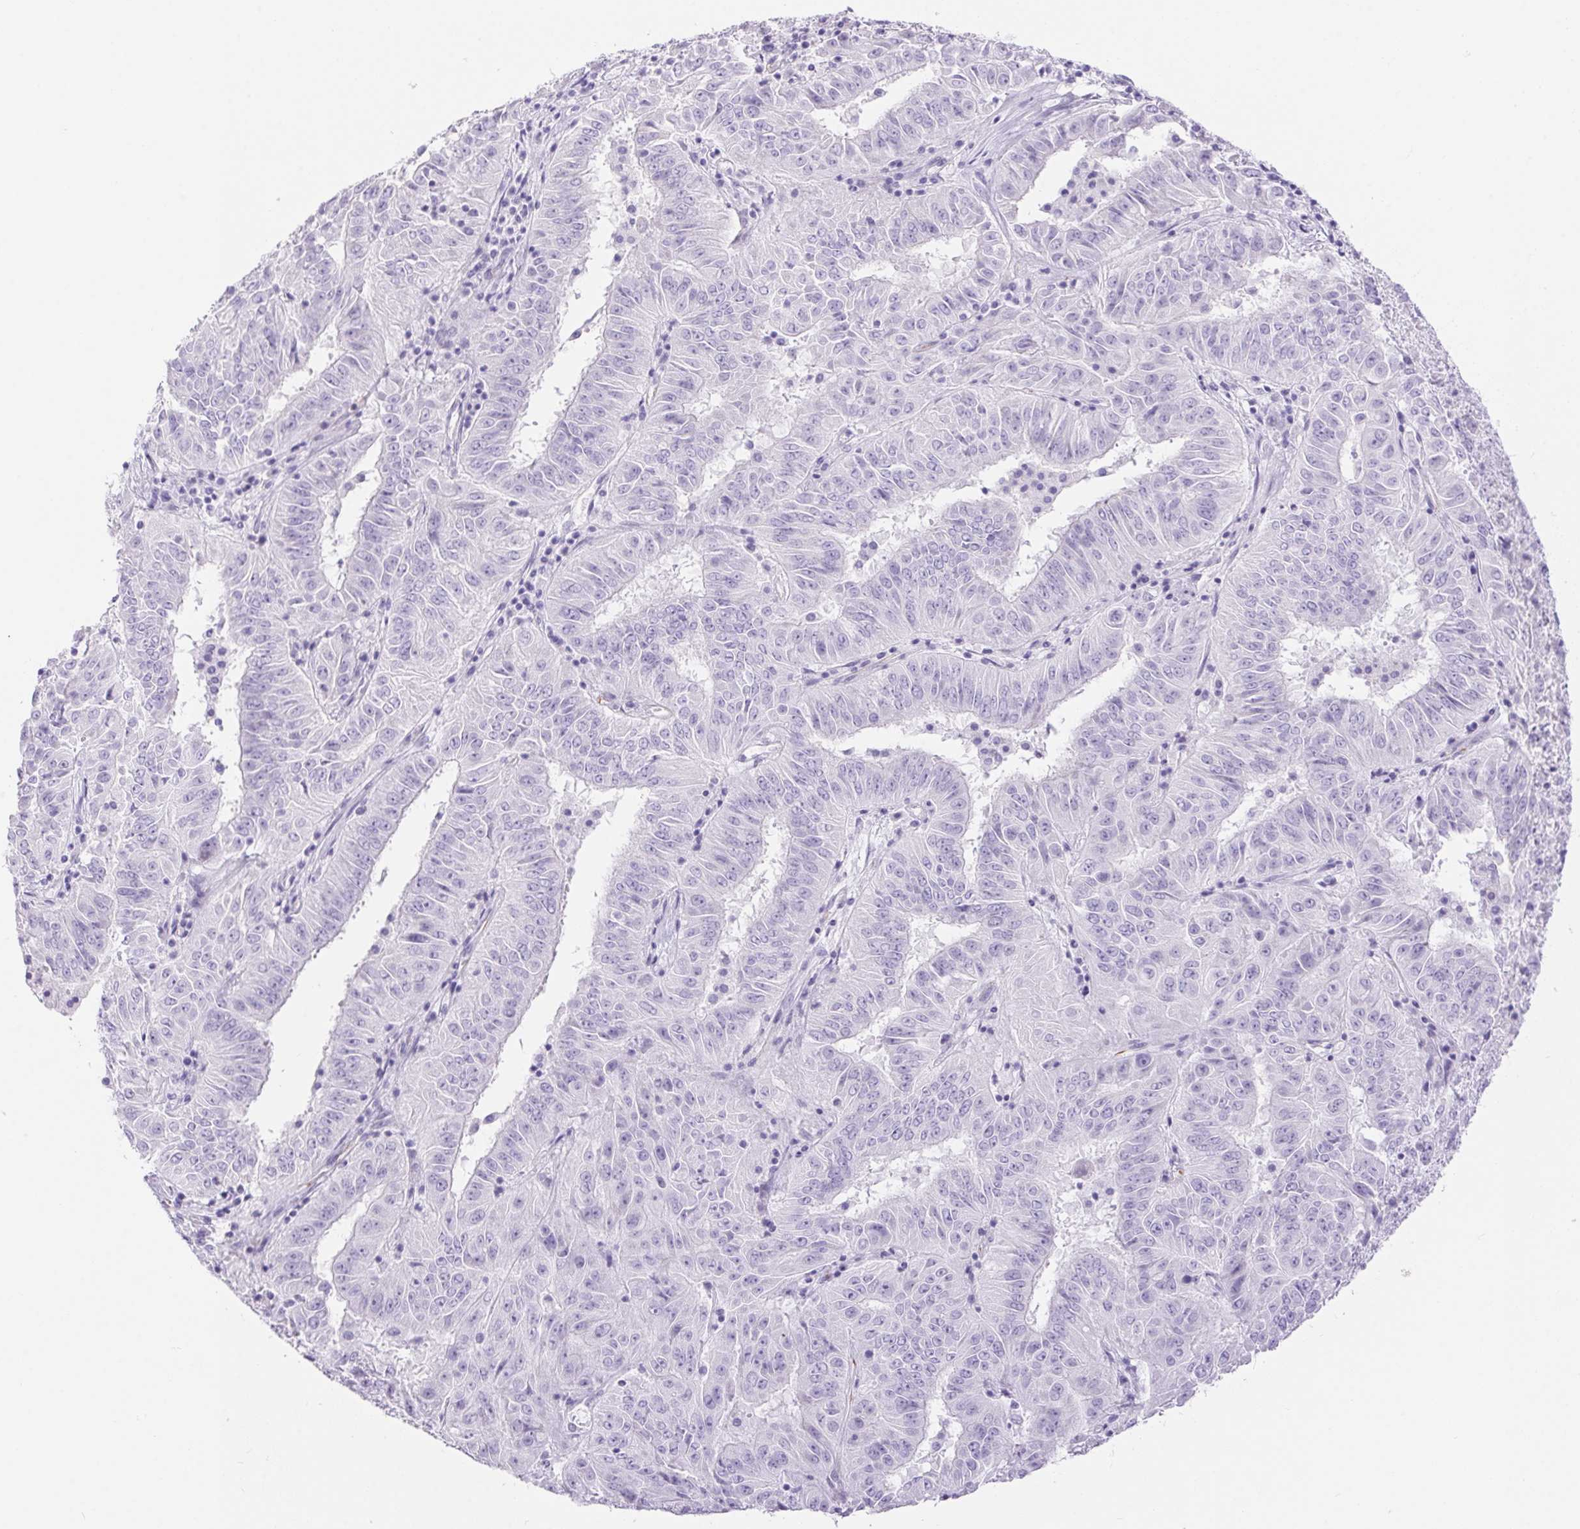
{"staining": {"intensity": "negative", "quantity": "none", "location": "none"}, "tissue": "pancreatic cancer", "cell_type": "Tumor cells", "image_type": "cancer", "snomed": [{"axis": "morphology", "description": "Adenocarcinoma, NOS"}, {"axis": "topography", "description": "Pancreas"}], "caption": "Tumor cells are negative for brown protein staining in pancreatic adenocarcinoma. The staining was performed using DAB to visualize the protein expression in brown, while the nuclei were stained in blue with hematoxylin (Magnification: 20x).", "gene": "ERP27", "patient": {"sex": "male", "age": 63}}